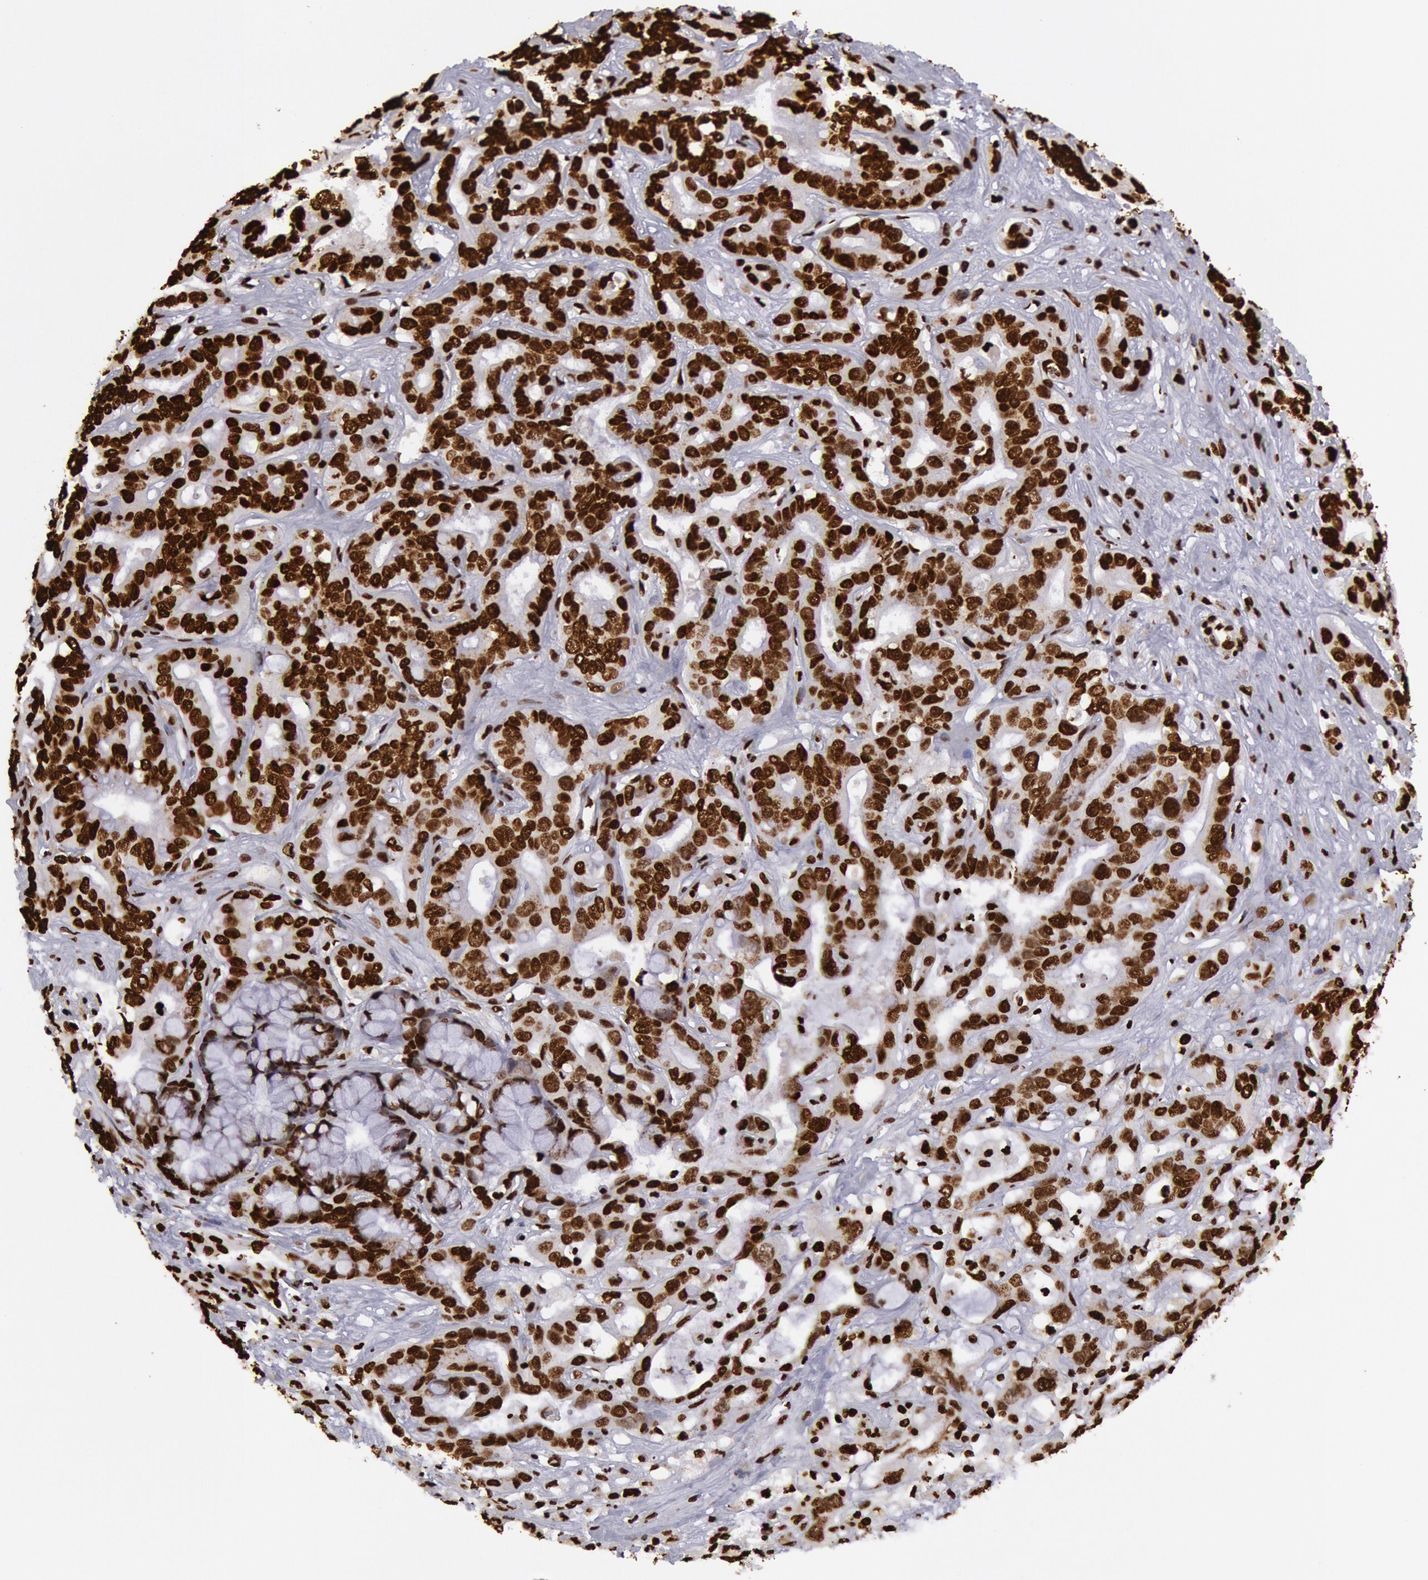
{"staining": {"intensity": "strong", "quantity": ">75%", "location": "nuclear"}, "tissue": "liver cancer", "cell_type": "Tumor cells", "image_type": "cancer", "snomed": [{"axis": "morphology", "description": "Cholangiocarcinoma"}, {"axis": "topography", "description": "Liver"}], "caption": "The micrograph exhibits immunohistochemical staining of liver cholangiocarcinoma. There is strong nuclear expression is seen in approximately >75% of tumor cells.", "gene": "H3-4", "patient": {"sex": "female", "age": 65}}